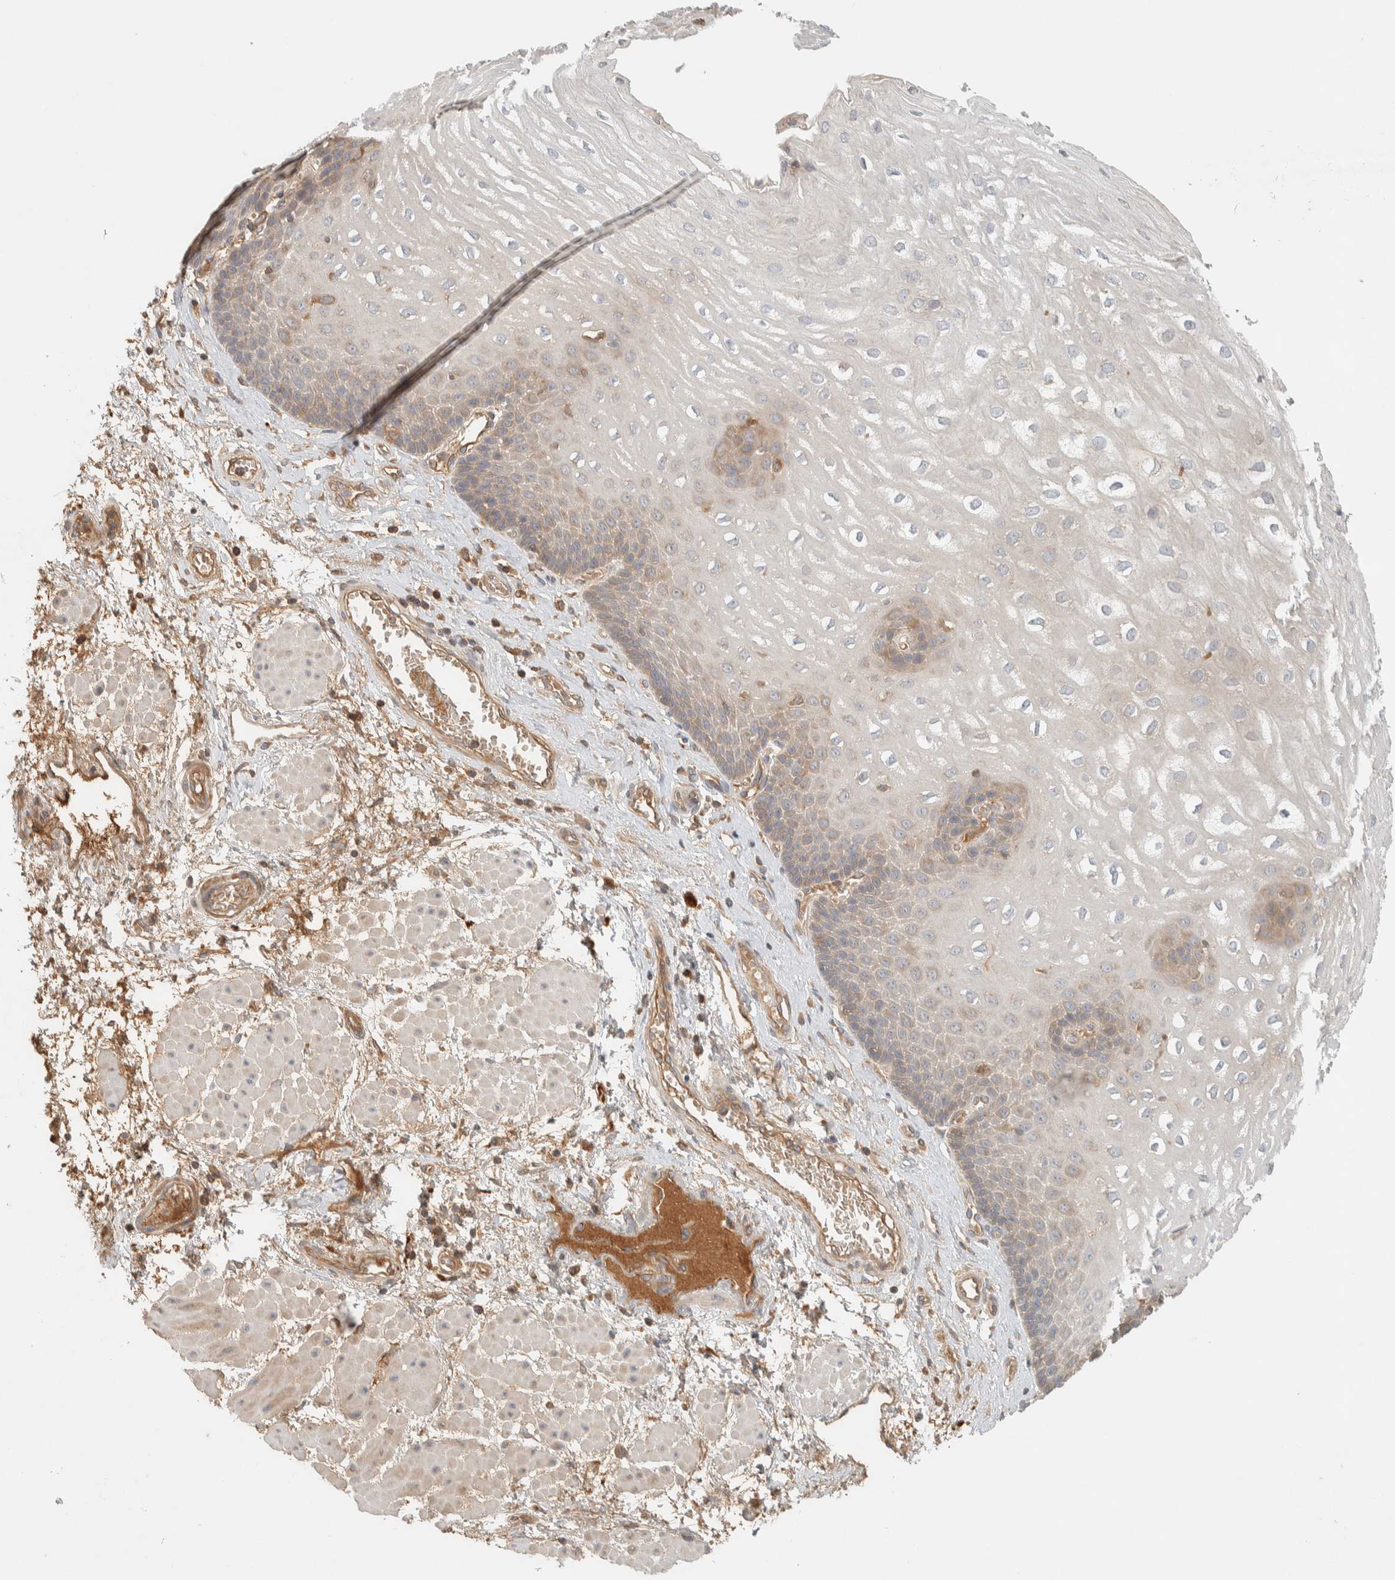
{"staining": {"intensity": "moderate", "quantity": "<25%", "location": "cytoplasmic/membranous"}, "tissue": "esophagus", "cell_type": "Squamous epithelial cells", "image_type": "normal", "snomed": [{"axis": "morphology", "description": "Normal tissue, NOS"}, {"axis": "topography", "description": "Esophagus"}], "caption": "The histopathology image exhibits immunohistochemical staining of benign esophagus. There is moderate cytoplasmic/membranous positivity is appreciated in approximately <25% of squamous epithelial cells.", "gene": "FAM167A", "patient": {"sex": "male", "age": 48}}